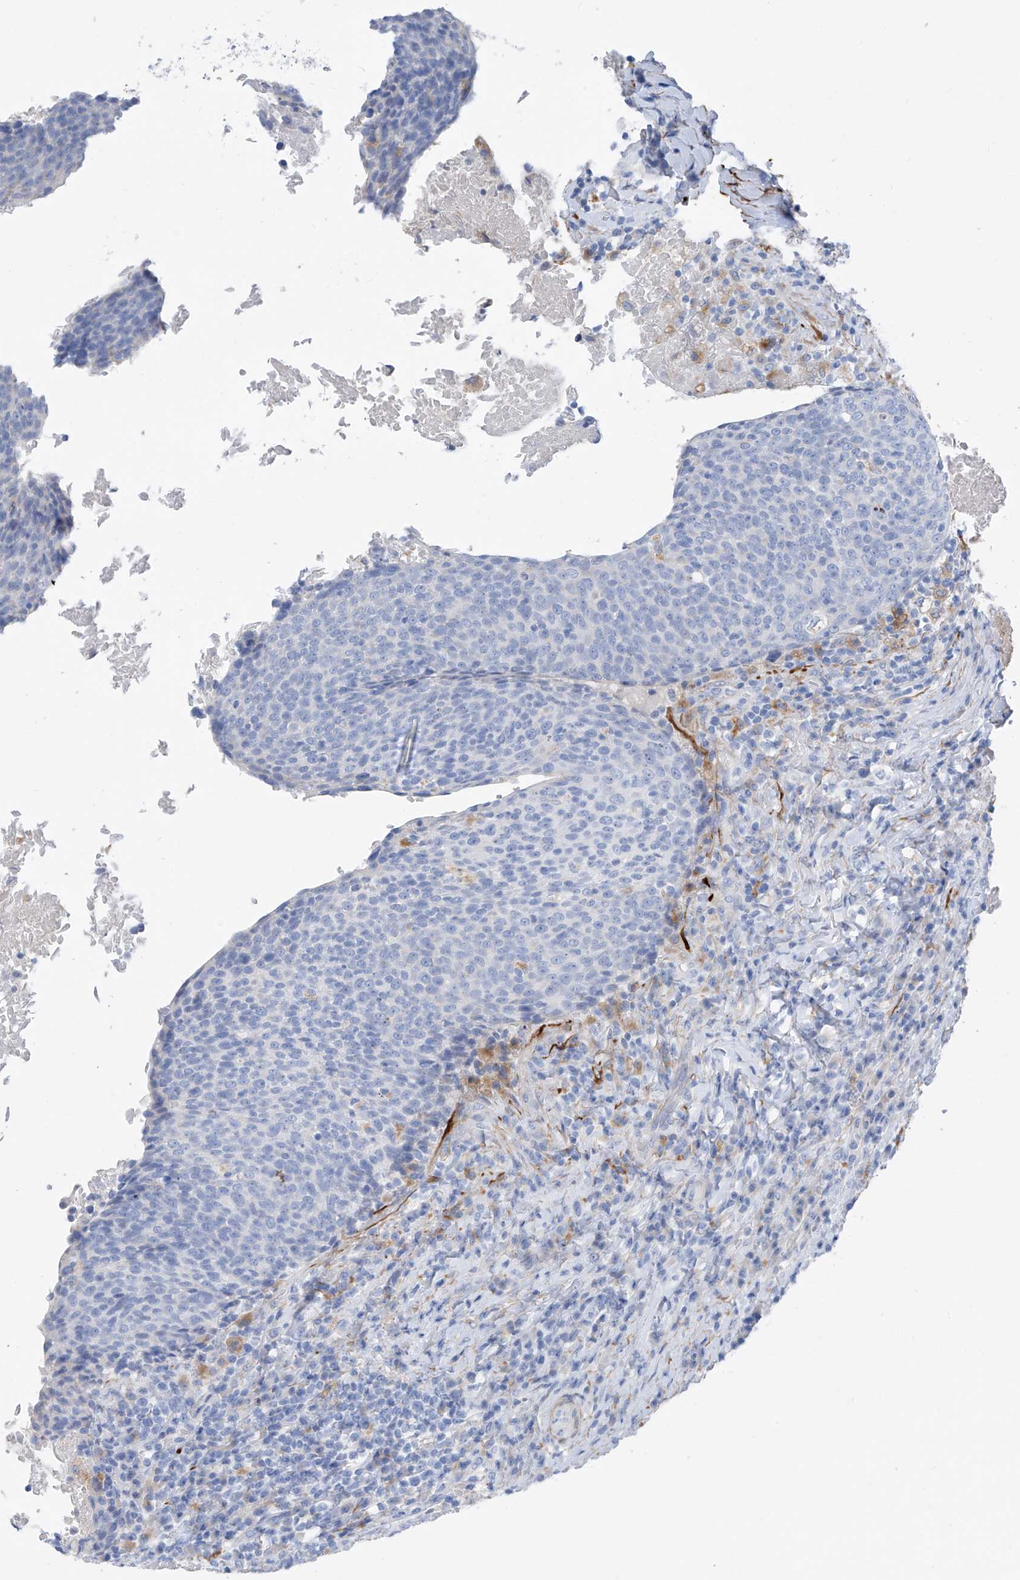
{"staining": {"intensity": "negative", "quantity": "none", "location": "none"}, "tissue": "head and neck cancer", "cell_type": "Tumor cells", "image_type": "cancer", "snomed": [{"axis": "morphology", "description": "Squamous cell carcinoma, NOS"}, {"axis": "morphology", "description": "Squamous cell carcinoma, metastatic, NOS"}, {"axis": "topography", "description": "Lymph node"}, {"axis": "topography", "description": "Head-Neck"}], "caption": "IHC image of head and neck cancer (squamous cell carcinoma) stained for a protein (brown), which exhibits no staining in tumor cells. Nuclei are stained in blue.", "gene": "GLMP", "patient": {"sex": "male", "age": 62}}